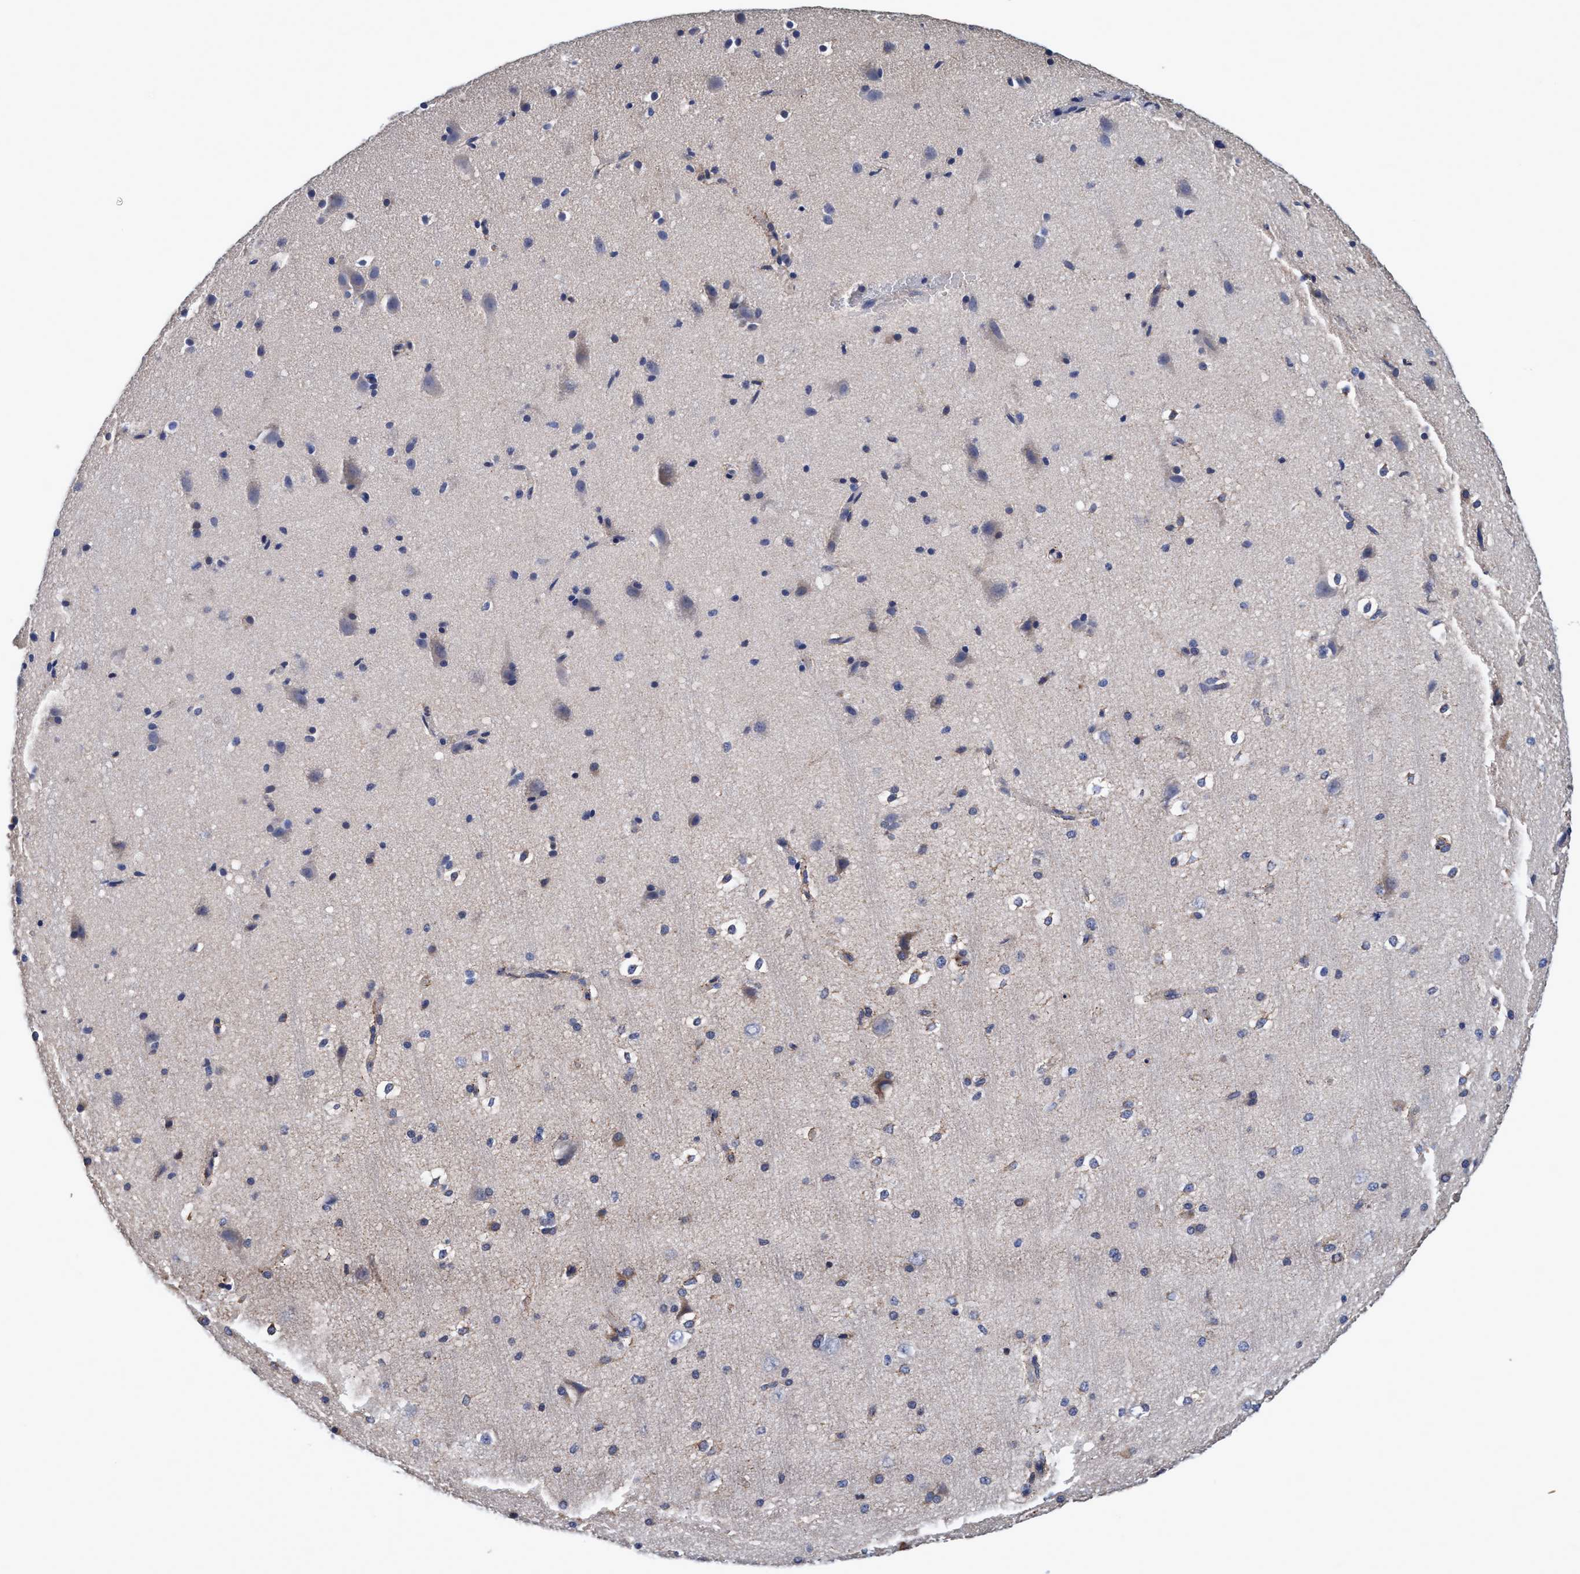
{"staining": {"intensity": "moderate", "quantity": ">75%", "location": "cytoplasmic/membranous"}, "tissue": "cerebral cortex", "cell_type": "Endothelial cells", "image_type": "normal", "snomed": [{"axis": "morphology", "description": "Normal tissue, NOS"}, {"axis": "morphology", "description": "Developmental malformation"}, {"axis": "topography", "description": "Cerebral cortex"}], "caption": "The micrograph demonstrates immunohistochemical staining of benign cerebral cortex. There is moderate cytoplasmic/membranous positivity is identified in about >75% of endothelial cells.", "gene": "CALCOCO2", "patient": {"sex": "female", "age": 30}}